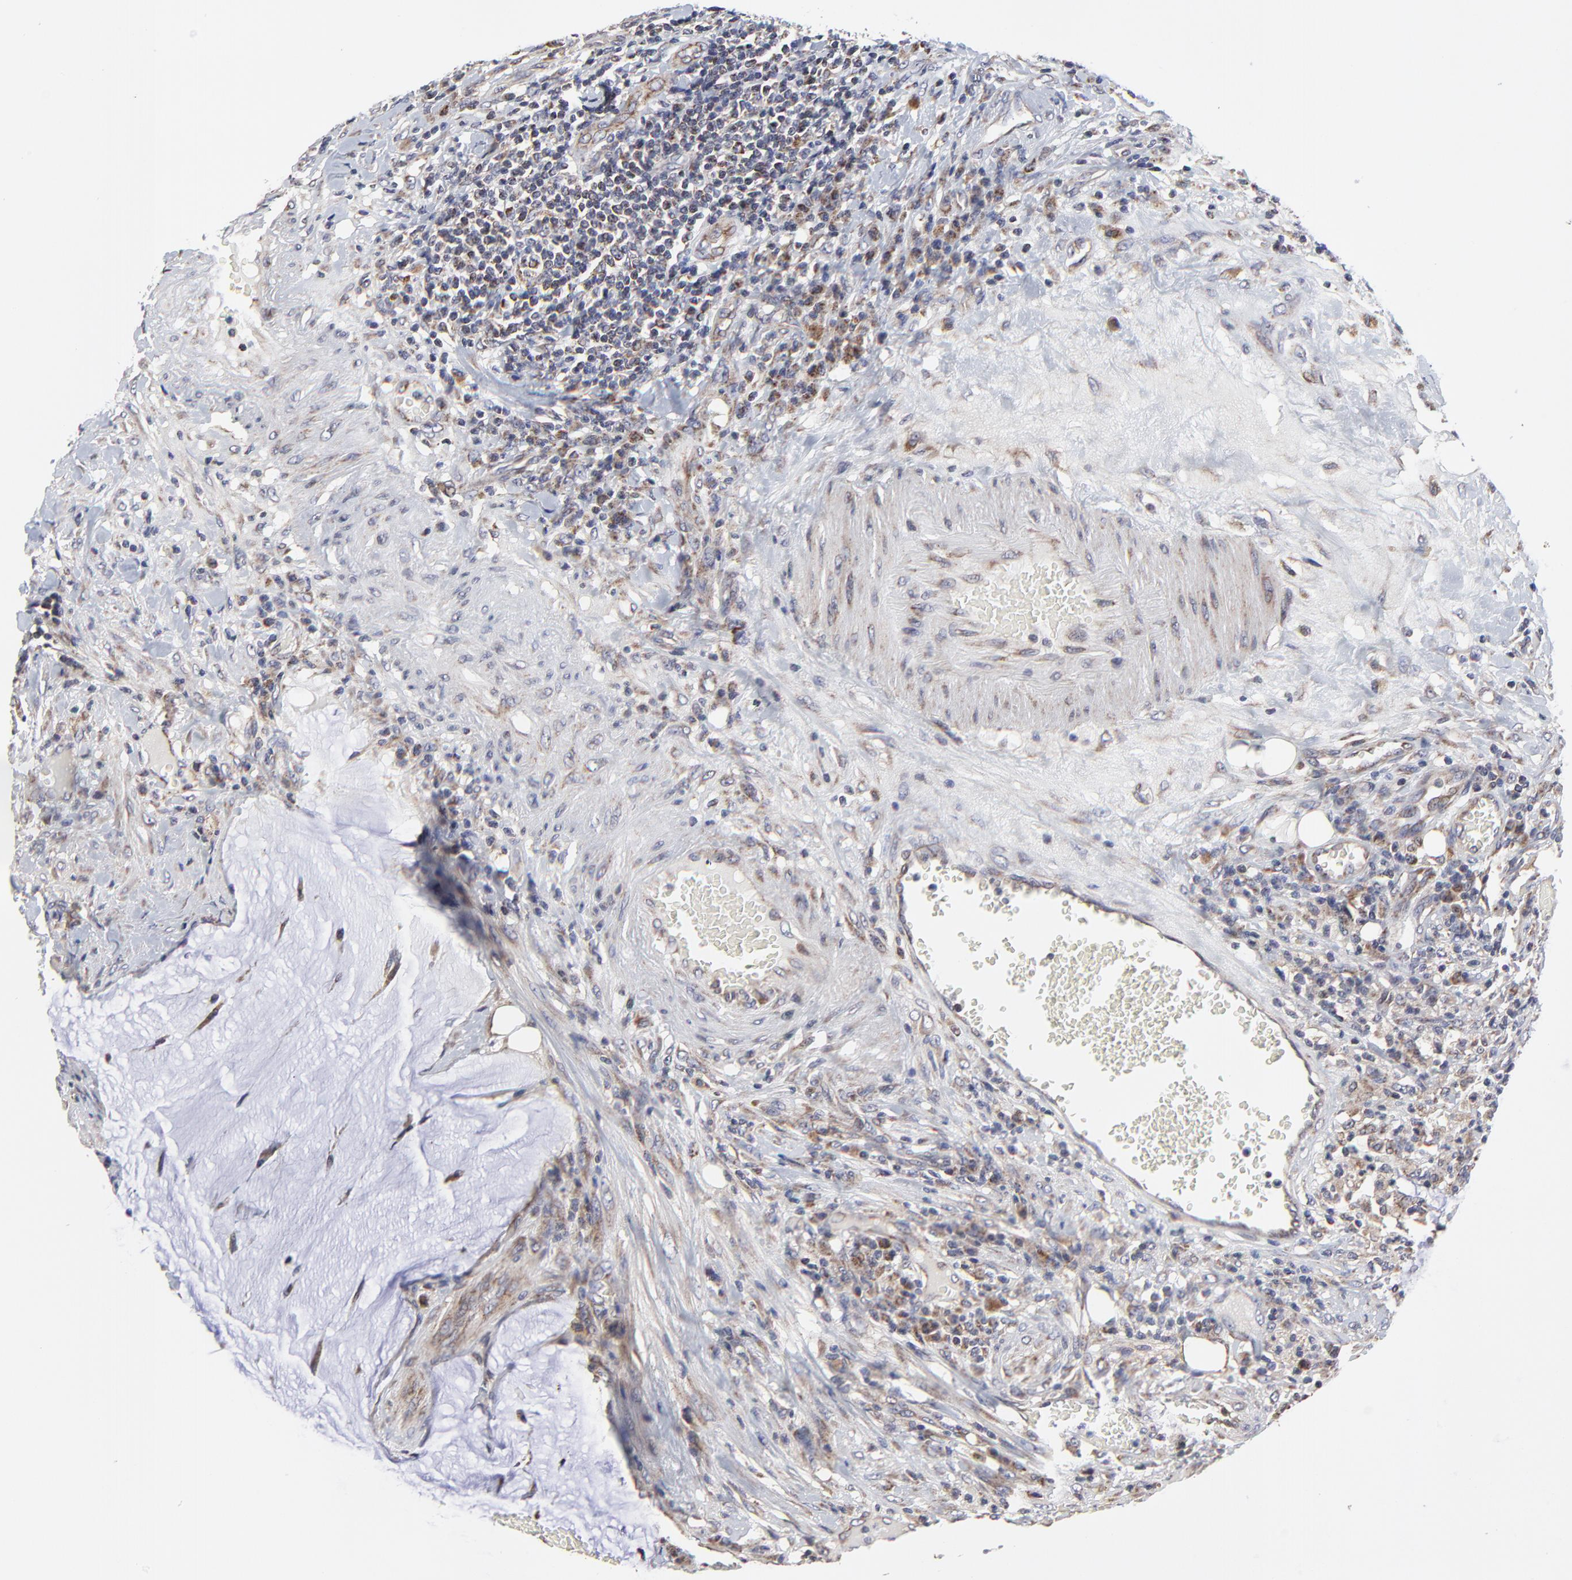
{"staining": {"intensity": "weak", "quantity": "<25%", "location": "cytoplasmic/membranous"}, "tissue": "colorectal cancer", "cell_type": "Tumor cells", "image_type": "cancer", "snomed": [{"axis": "morphology", "description": "Adenocarcinoma, NOS"}, {"axis": "topography", "description": "Colon"}], "caption": "Protein analysis of adenocarcinoma (colorectal) exhibits no significant staining in tumor cells. (Stains: DAB (3,3'-diaminobenzidine) IHC with hematoxylin counter stain, Microscopy: brightfield microscopy at high magnification).", "gene": "ZNF550", "patient": {"sex": "male", "age": 54}}